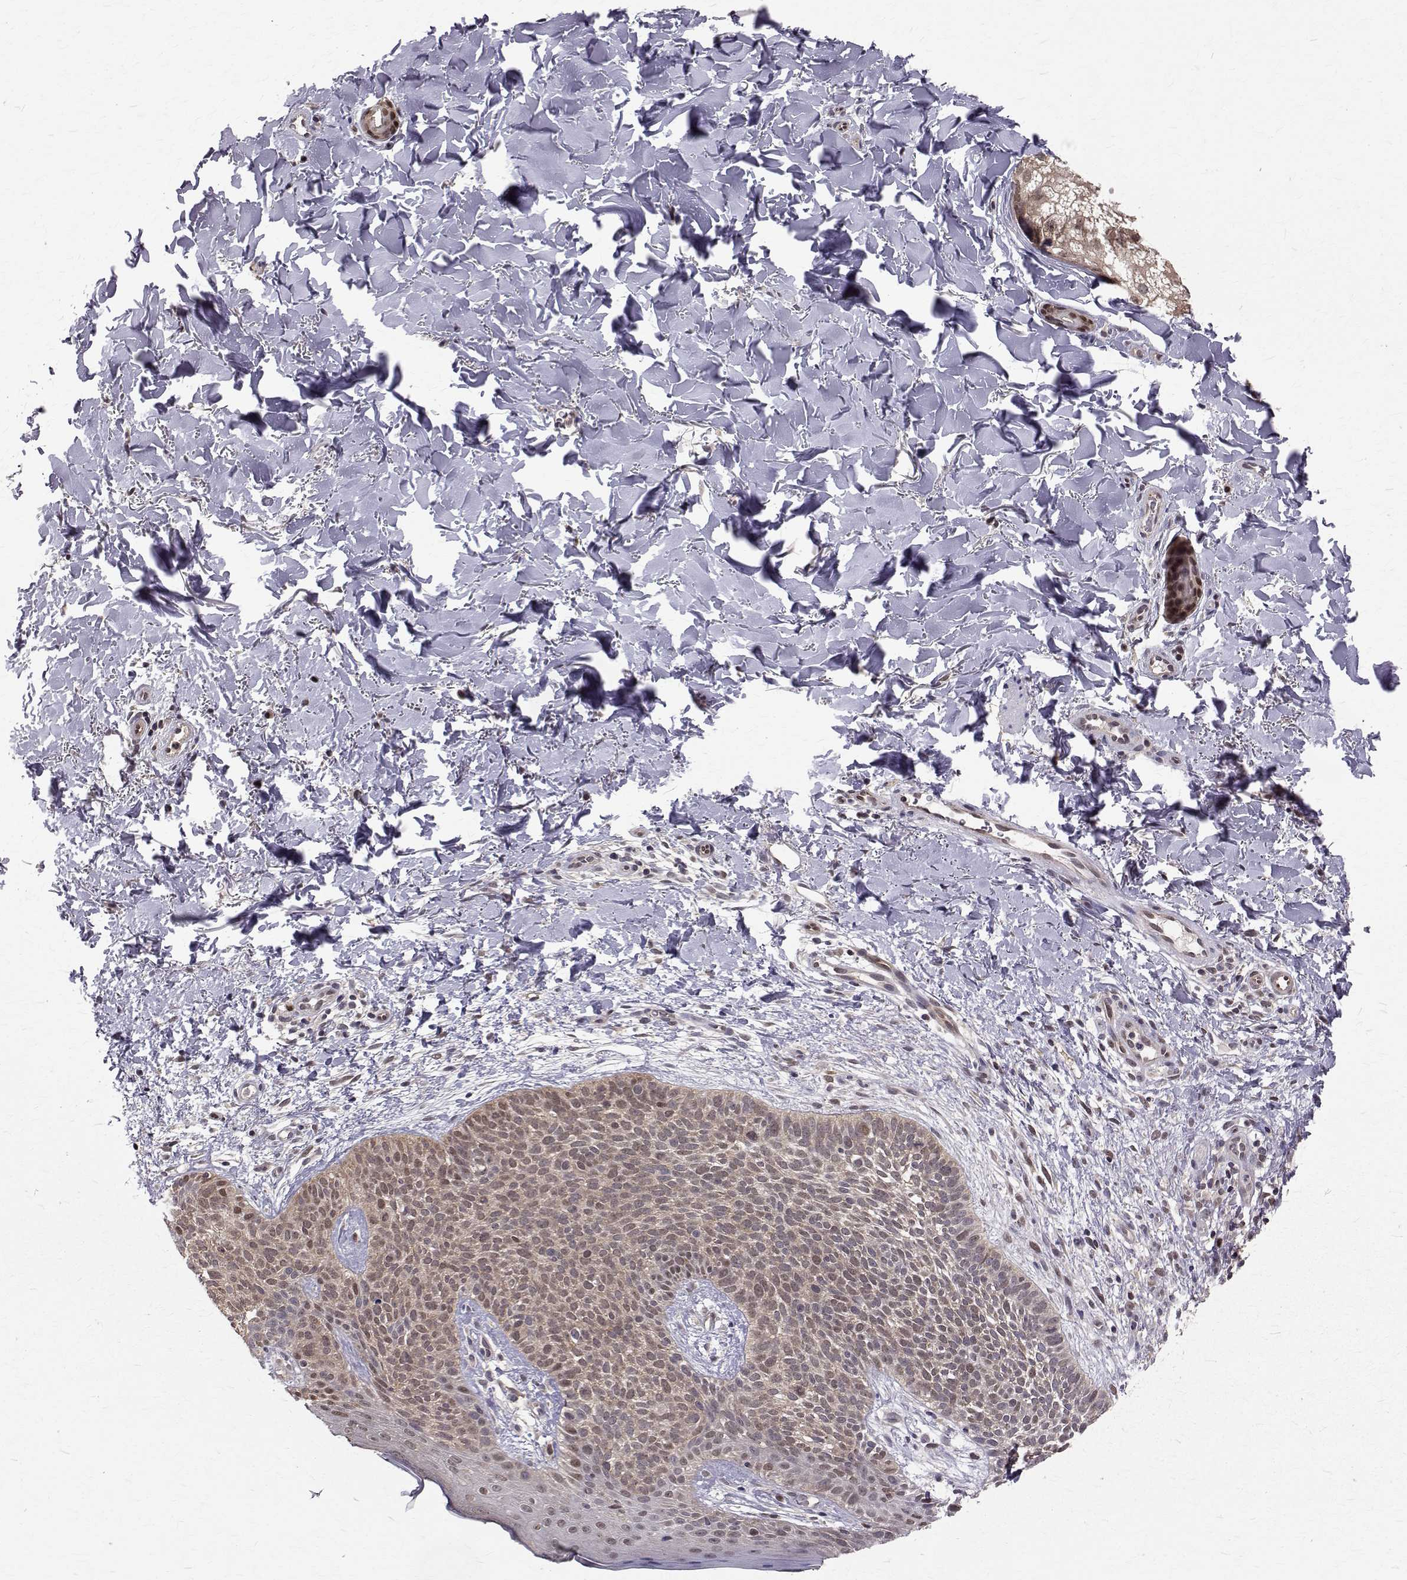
{"staining": {"intensity": "moderate", "quantity": ">75%", "location": "nuclear"}, "tissue": "skin cancer", "cell_type": "Tumor cells", "image_type": "cancer", "snomed": [{"axis": "morphology", "description": "Basal cell carcinoma"}, {"axis": "topography", "description": "Skin"}], "caption": "Human skin cancer (basal cell carcinoma) stained with a brown dye shows moderate nuclear positive staining in approximately >75% of tumor cells.", "gene": "NIF3L1", "patient": {"sex": "male", "age": 57}}